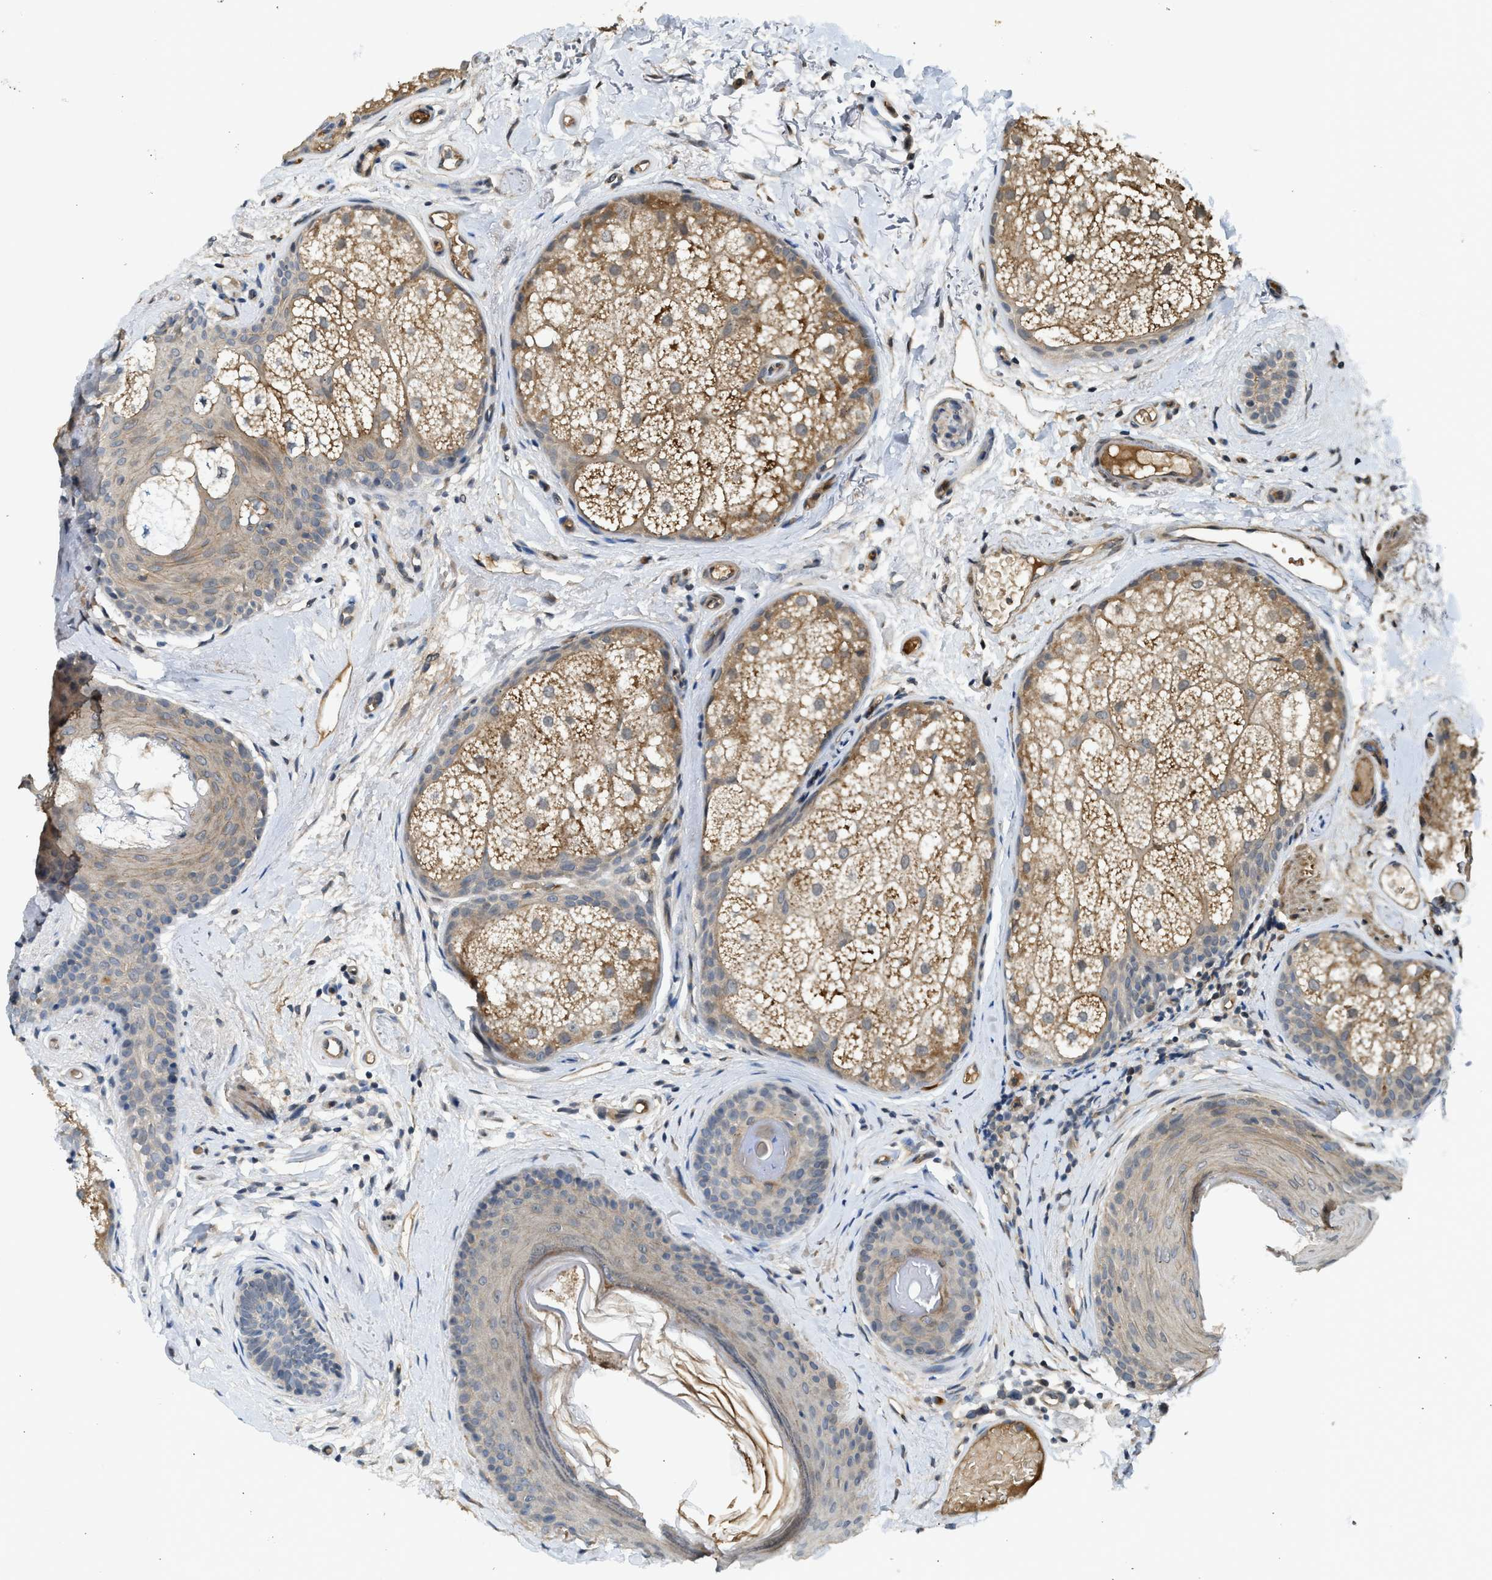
{"staining": {"intensity": "weak", "quantity": ">75%", "location": "cytoplasmic/membranous"}, "tissue": "oral mucosa", "cell_type": "Squamous epithelial cells", "image_type": "normal", "snomed": [{"axis": "morphology", "description": "Normal tissue, NOS"}, {"axis": "topography", "description": "Skin"}, {"axis": "topography", "description": "Oral tissue"}], "caption": "Benign oral mucosa demonstrates weak cytoplasmic/membranous expression in approximately >75% of squamous epithelial cells.", "gene": "ADCY8", "patient": {"sex": "male", "age": 84}}